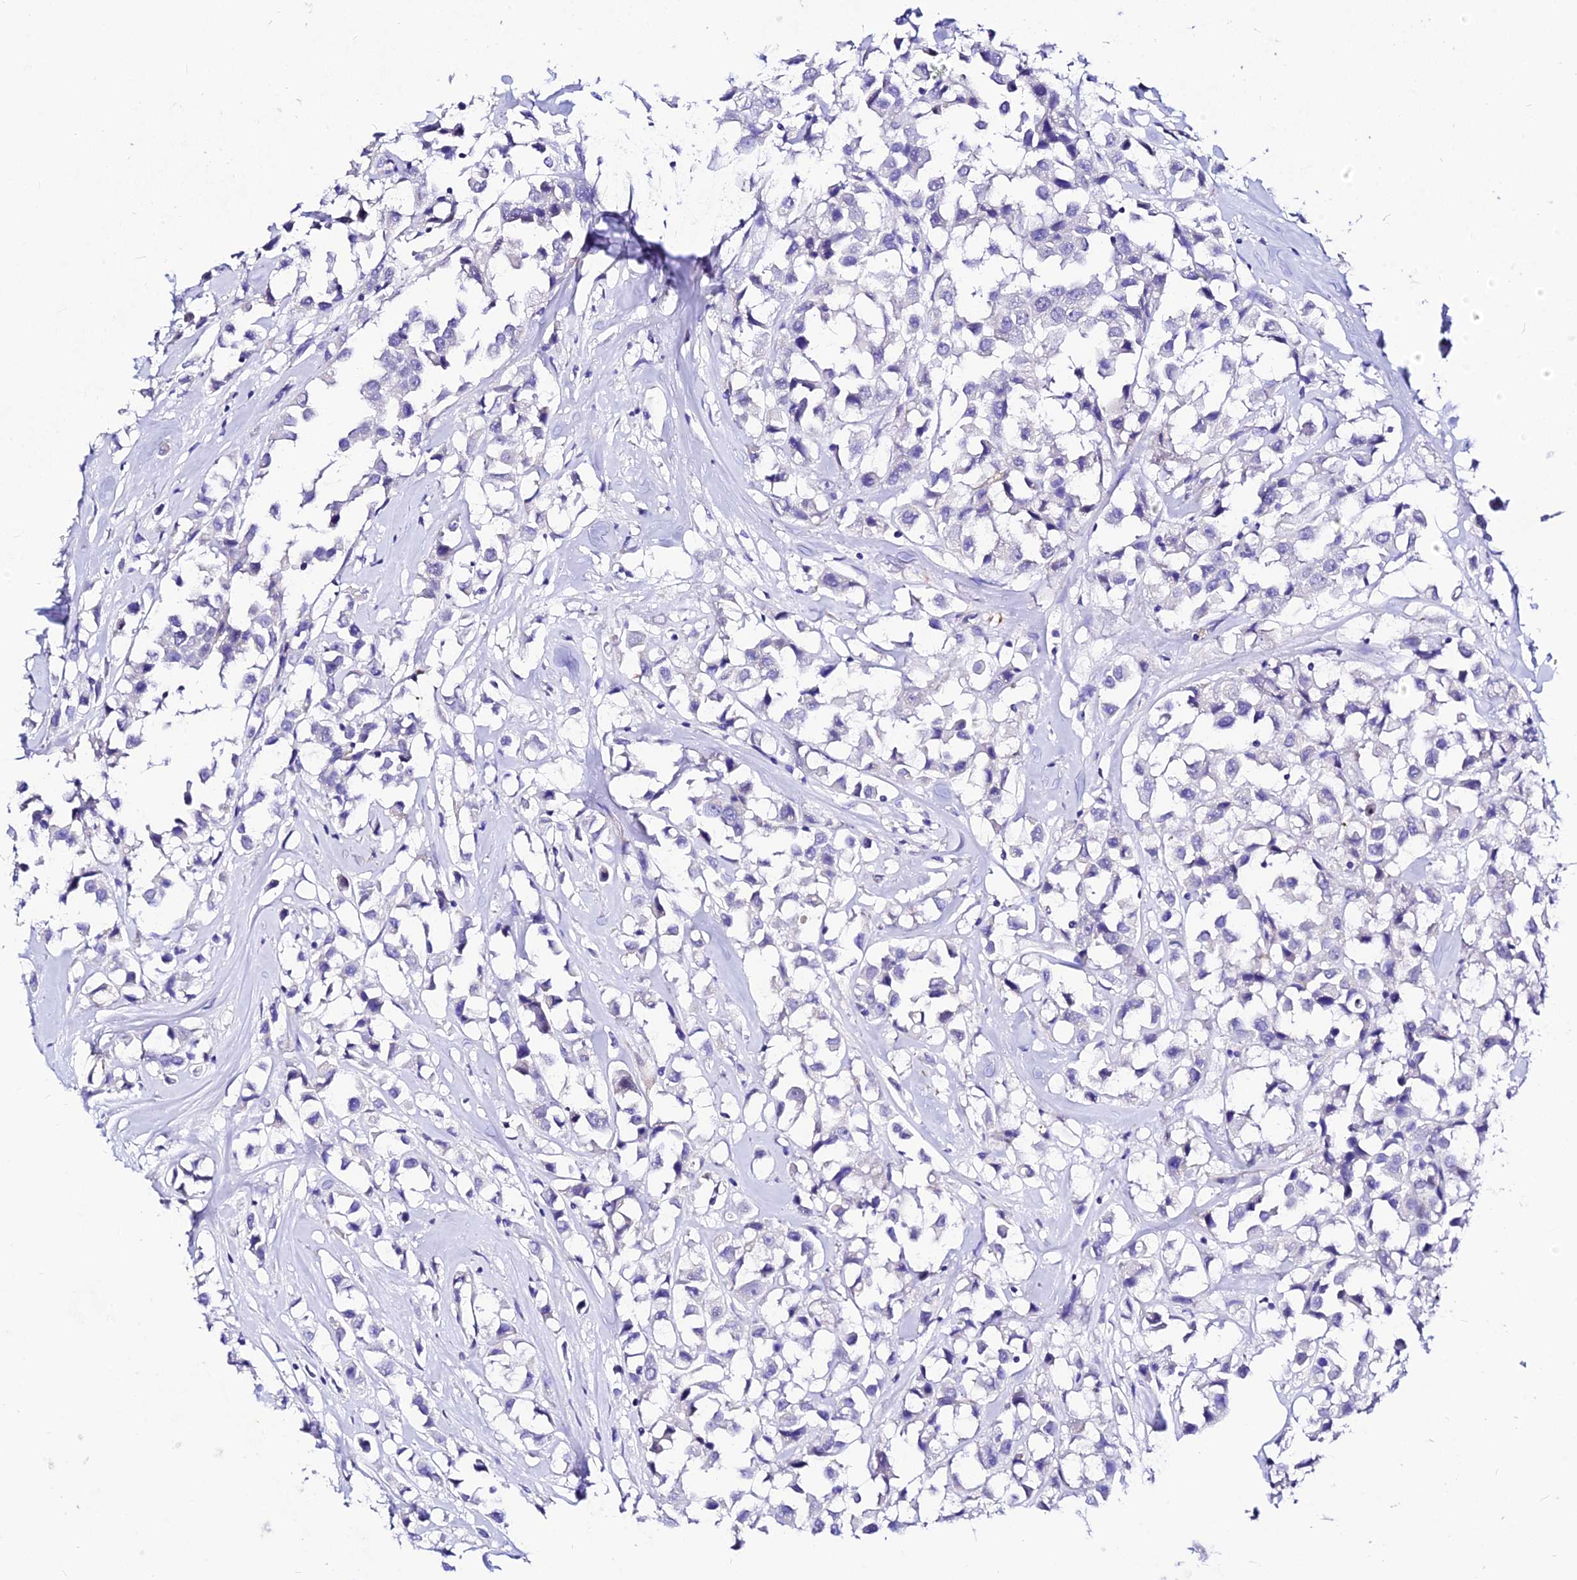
{"staining": {"intensity": "negative", "quantity": "none", "location": "none"}, "tissue": "breast cancer", "cell_type": "Tumor cells", "image_type": "cancer", "snomed": [{"axis": "morphology", "description": "Duct carcinoma"}, {"axis": "topography", "description": "Breast"}], "caption": "Immunohistochemistry histopathology image of intraductal carcinoma (breast) stained for a protein (brown), which displays no expression in tumor cells.", "gene": "DEFB106A", "patient": {"sex": "female", "age": 61}}